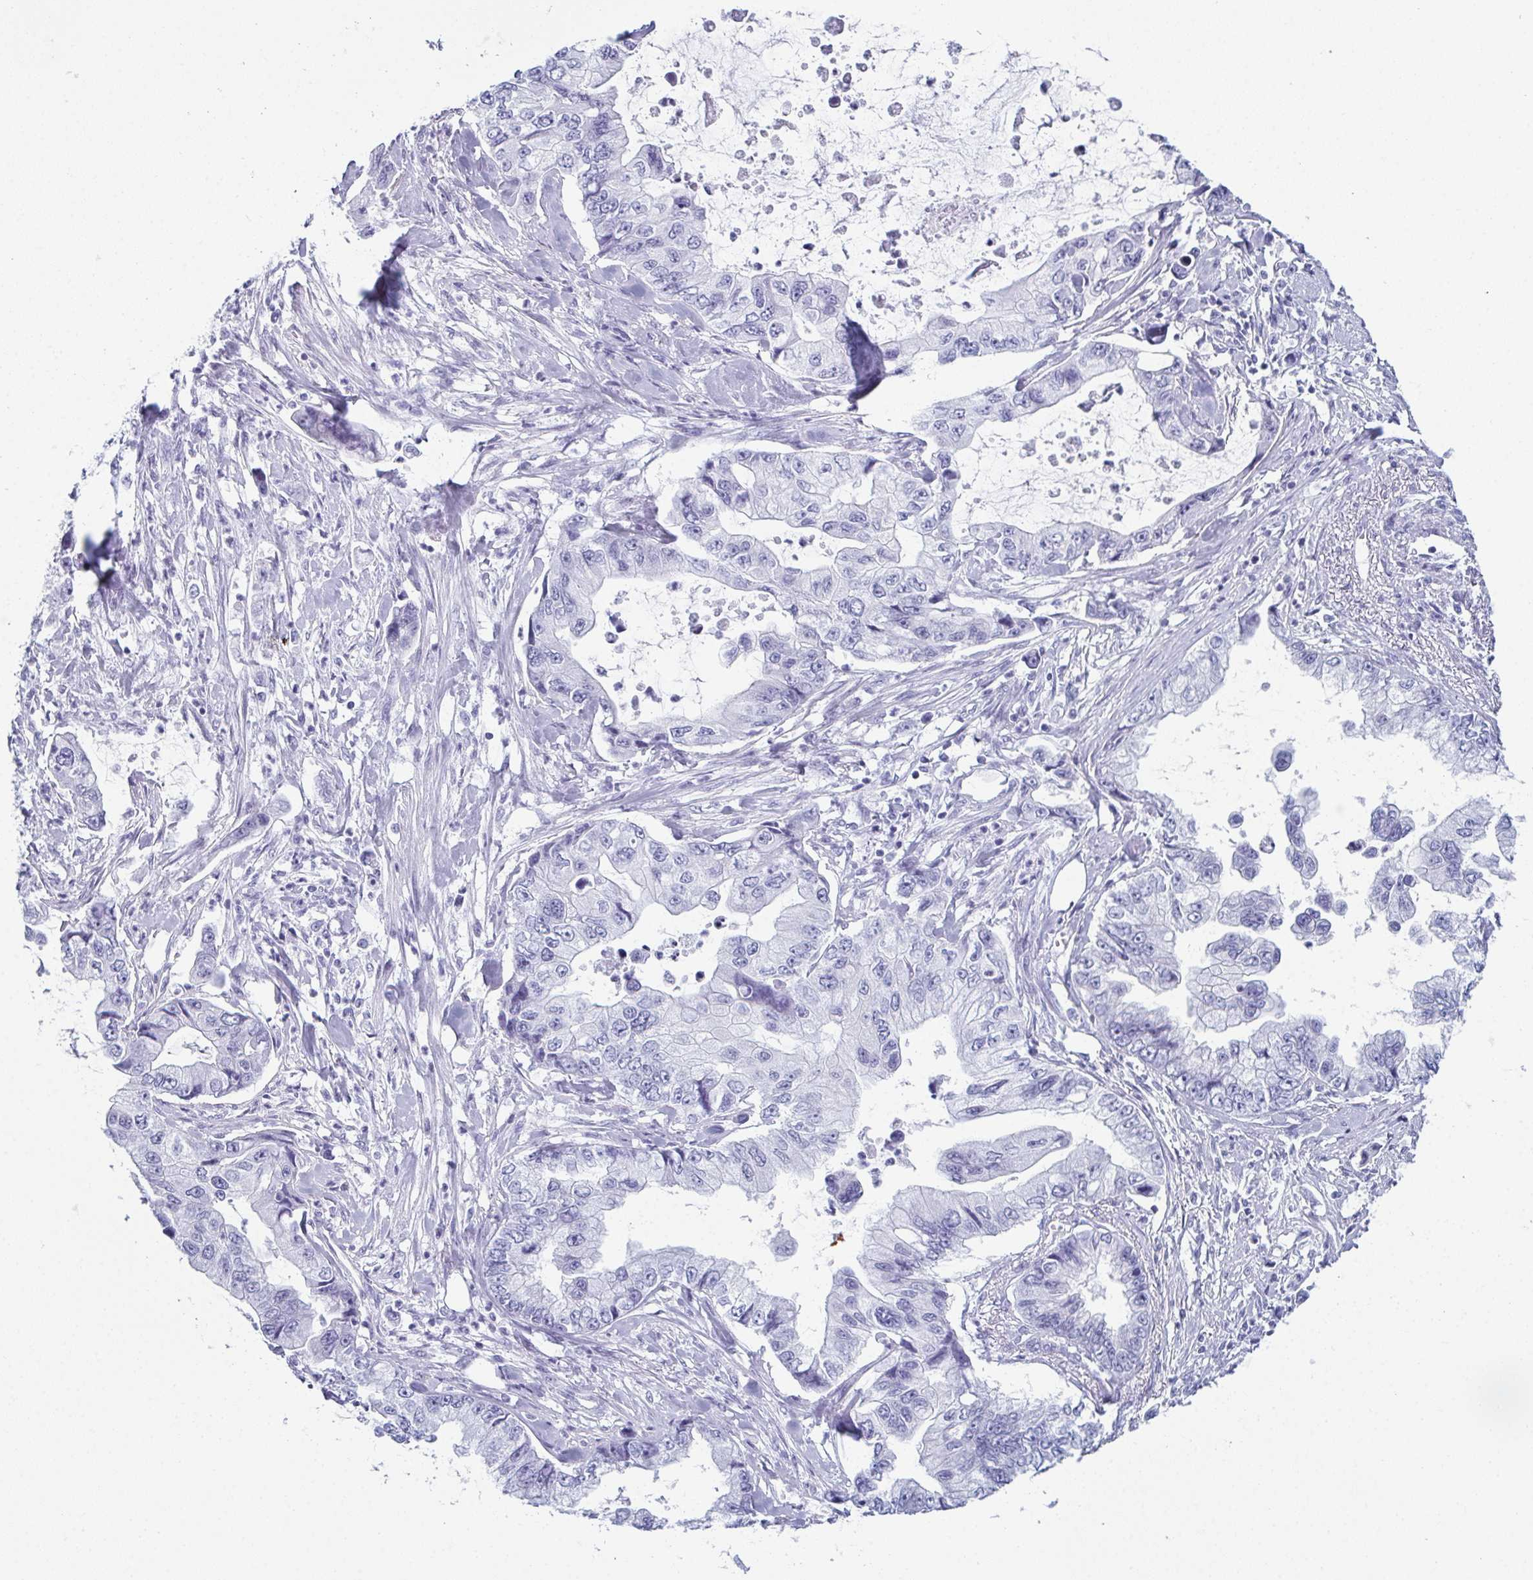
{"staining": {"intensity": "negative", "quantity": "none", "location": "none"}, "tissue": "stomach cancer", "cell_type": "Tumor cells", "image_type": "cancer", "snomed": [{"axis": "morphology", "description": "Adenocarcinoma, NOS"}, {"axis": "topography", "description": "Pancreas"}, {"axis": "topography", "description": "Stomach, upper"}, {"axis": "topography", "description": "Stomach"}], "caption": "Immunohistochemistry micrograph of neoplastic tissue: stomach cancer stained with DAB exhibits no significant protein expression in tumor cells.", "gene": "ENKUR", "patient": {"sex": "male", "age": 77}}